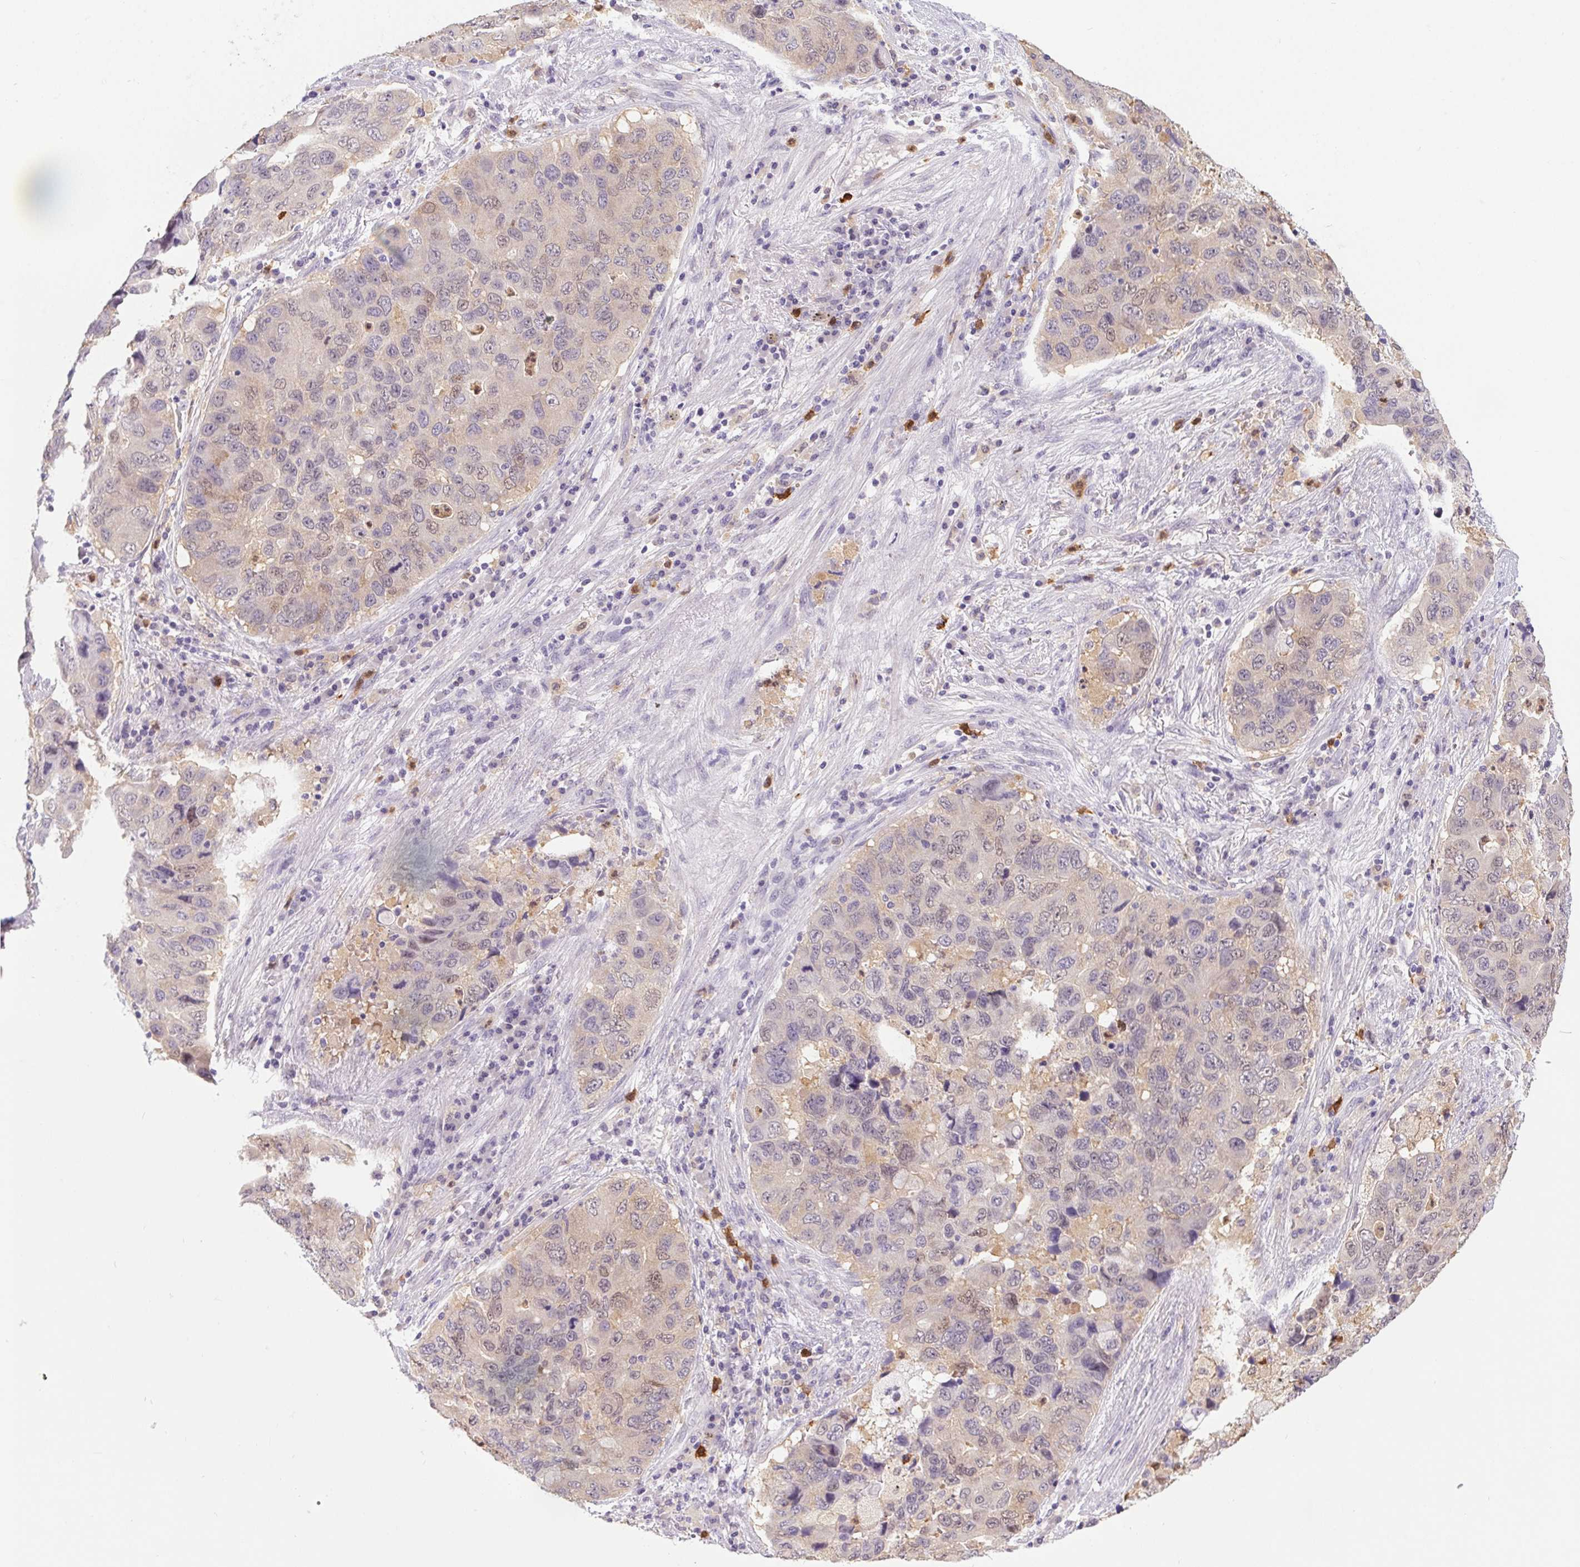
{"staining": {"intensity": "weak", "quantity": "<25%", "location": "cytoplasmic/membranous,nuclear"}, "tissue": "lung cancer", "cell_type": "Tumor cells", "image_type": "cancer", "snomed": [{"axis": "morphology", "description": "Adenocarcinoma, NOS"}, {"axis": "morphology", "description": "Adenocarcinoma, metastatic, NOS"}, {"axis": "topography", "description": "Lymph node"}, {"axis": "topography", "description": "Lung"}], "caption": "DAB (3,3'-diaminobenzidine) immunohistochemical staining of lung metastatic adenocarcinoma reveals no significant expression in tumor cells.", "gene": "DNAJC5G", "patient": {"sex": "female", "age": 54}}